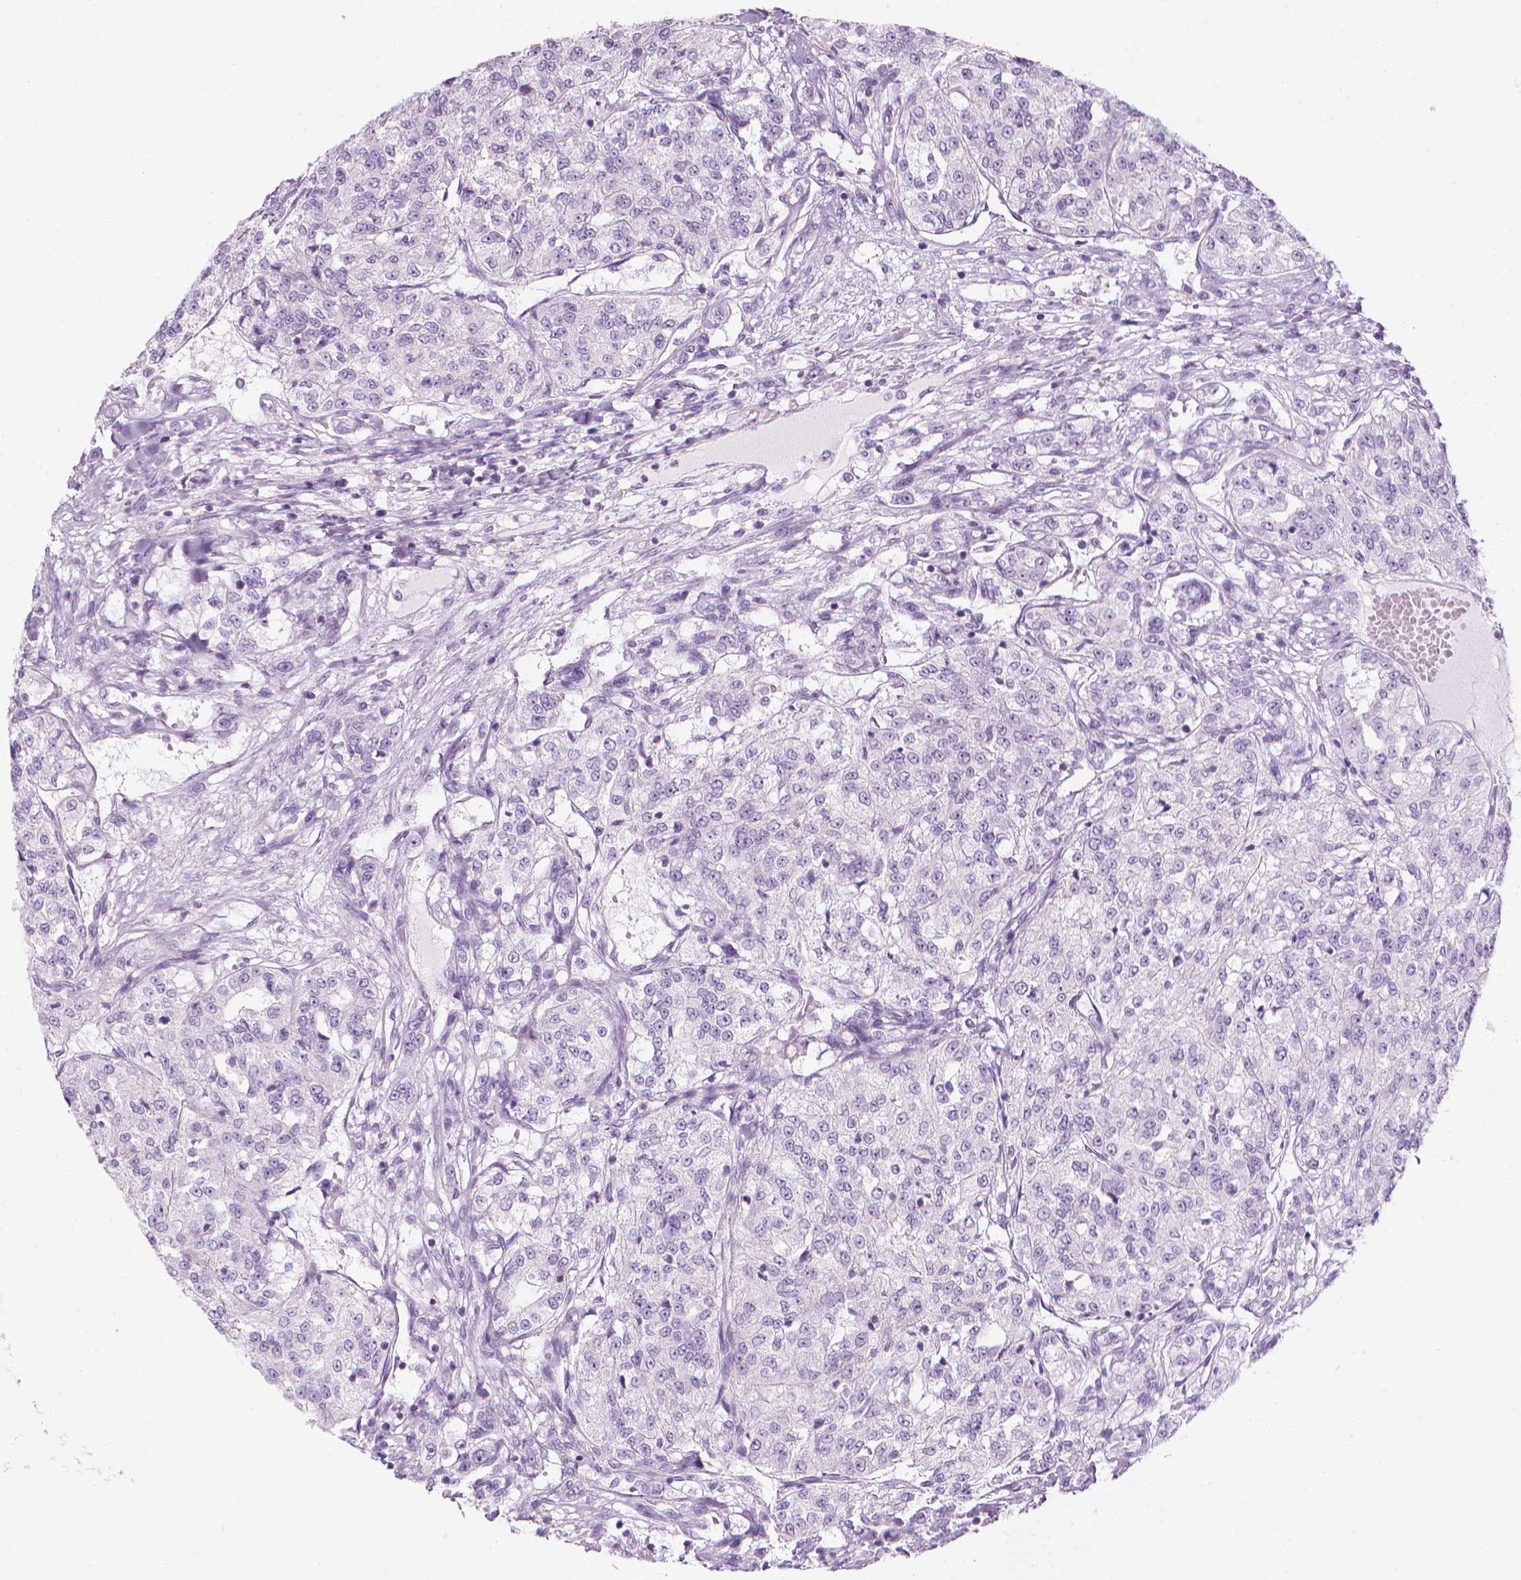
{"staining": {"intensity": "negative", "quantity": "none", "location": "none"}, "tissue": "renal cancer", "cell_type": "Tumor cells", "image_type": "cancer", "snomed": [{"axis": "morphology", "description": "Adenocarcinoma, NOS"}, {"axis": "topography", "description": "Kidney"}], "caption": "The histopathology image displays no significant positivity in tumor cells of adenocarcinoma (renal).", "gene": "DCAF8L1", "patient": {"sex": "female", "age": 63}}